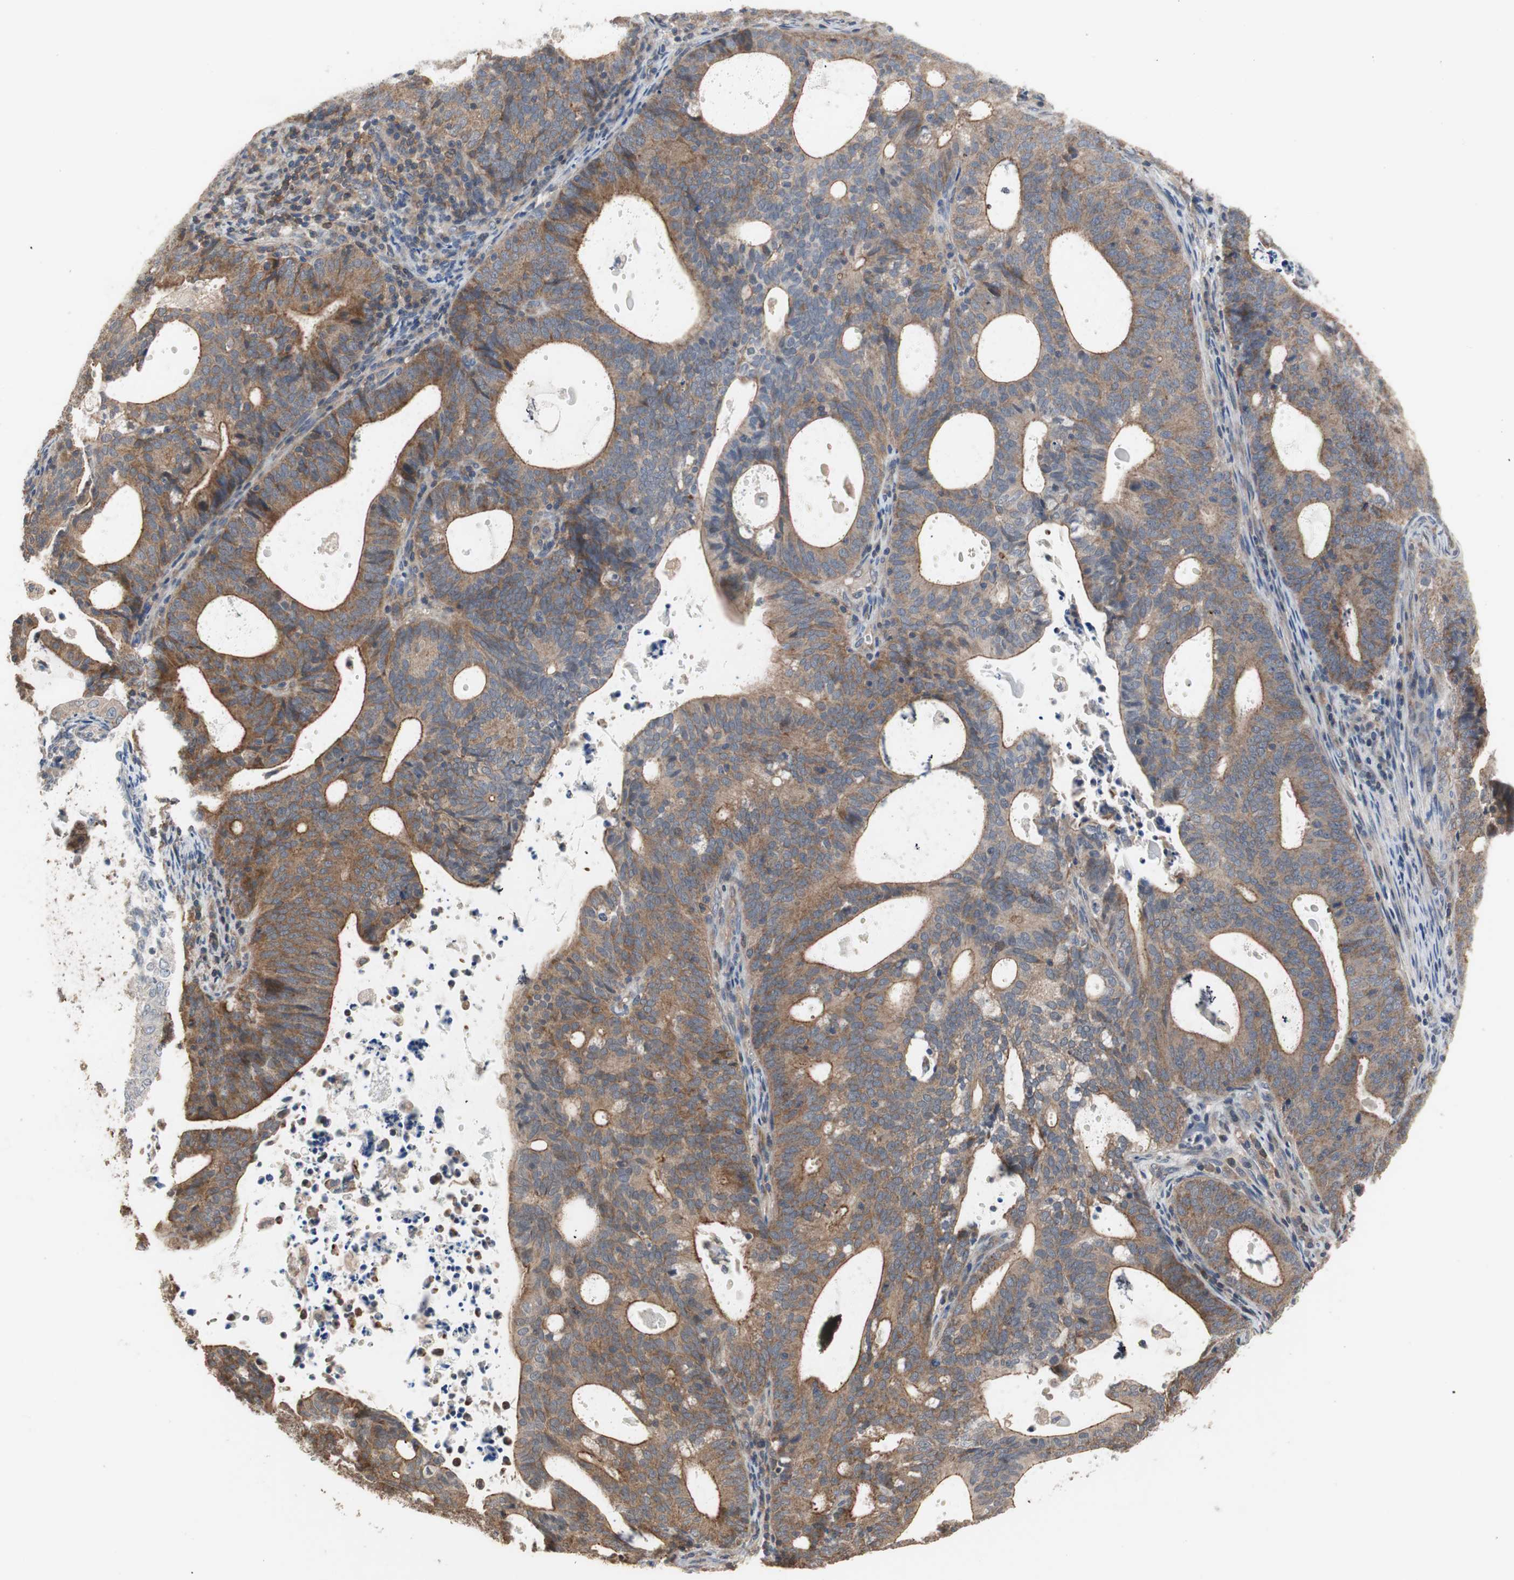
{"staining": {"intensity": "strong", "quantity": ">75%", "location": "cytoplasmic/membranous"}, "tissue": "endometrial cancer", "cell_type": "Tumor cells", "image_type": "cancer", "snomed": [{"axis": "morphology", "description": "Adenocarcinoma, NOS"}, {"axis": "topography", "description": "Uterus"}], "caption": "Protein staining of endometrial cancer (adenocarcinoma) tissue demonstrates strong cytoplasmic/membranous expression in approximately >75% of tumor cells.", "gene": "MAP4K2", "patient": {"sex": "female", "age": 83}}